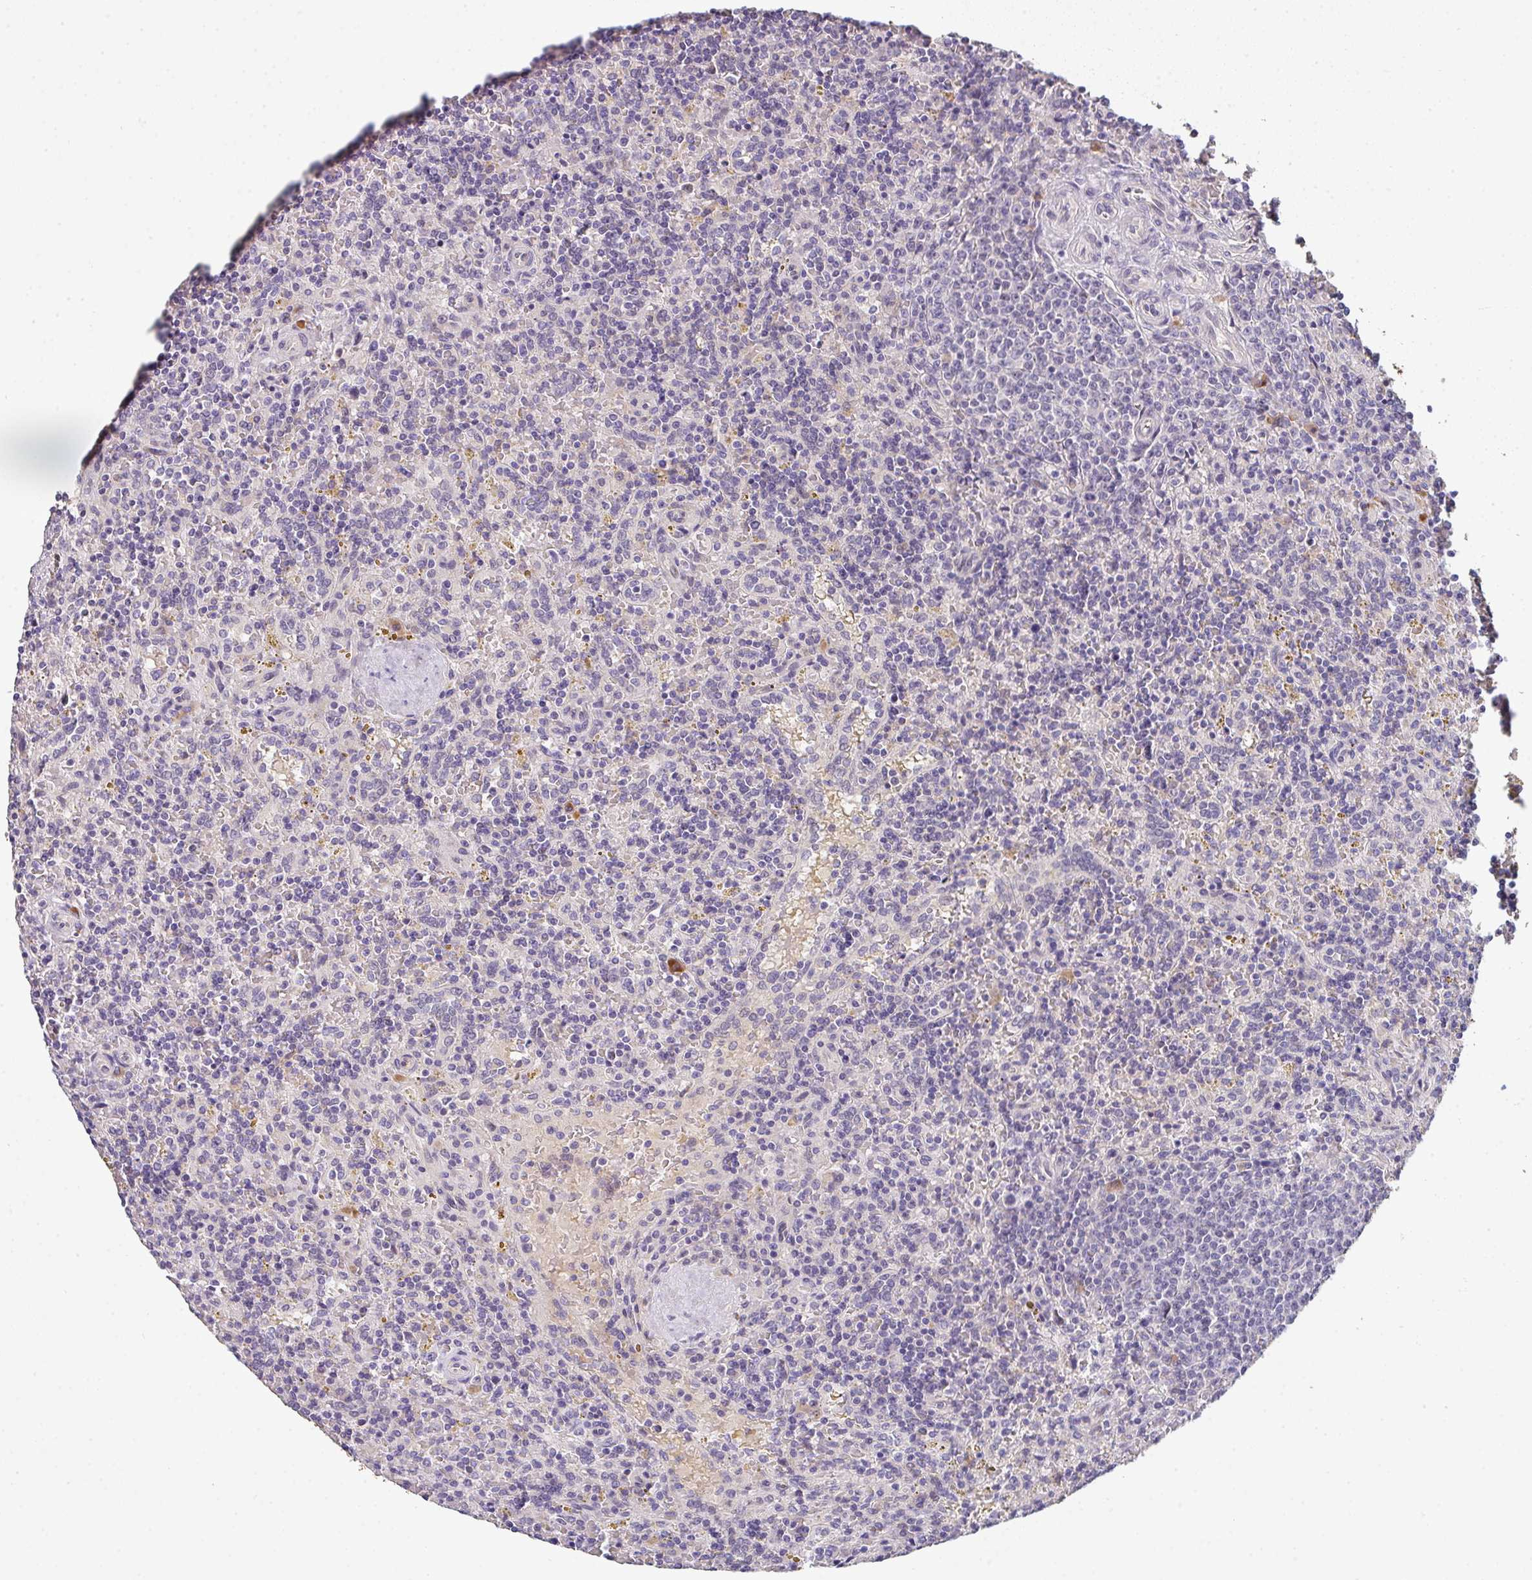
{"staining": {"intensity": "negative", "quantity": "none", "location": "none"}, "tissue": "lymphoma", "cell_type": "Tumor cells", "image_type": "cancer", "snomed": [{"axis": "morphology", "description": "Malignant lymphoma, non-Hodgkin's type, Low grade"}, {"axis": "topography", "description": "Spleen"}], "caption": "Immunohistochemical staining of human low-grade malignant lymphoma, non-Hodgkin's type exhibits no significant staining in tumor cells.", "gene": "TNFRSF10A", "patient": {"sex": "male", "age": 67}}